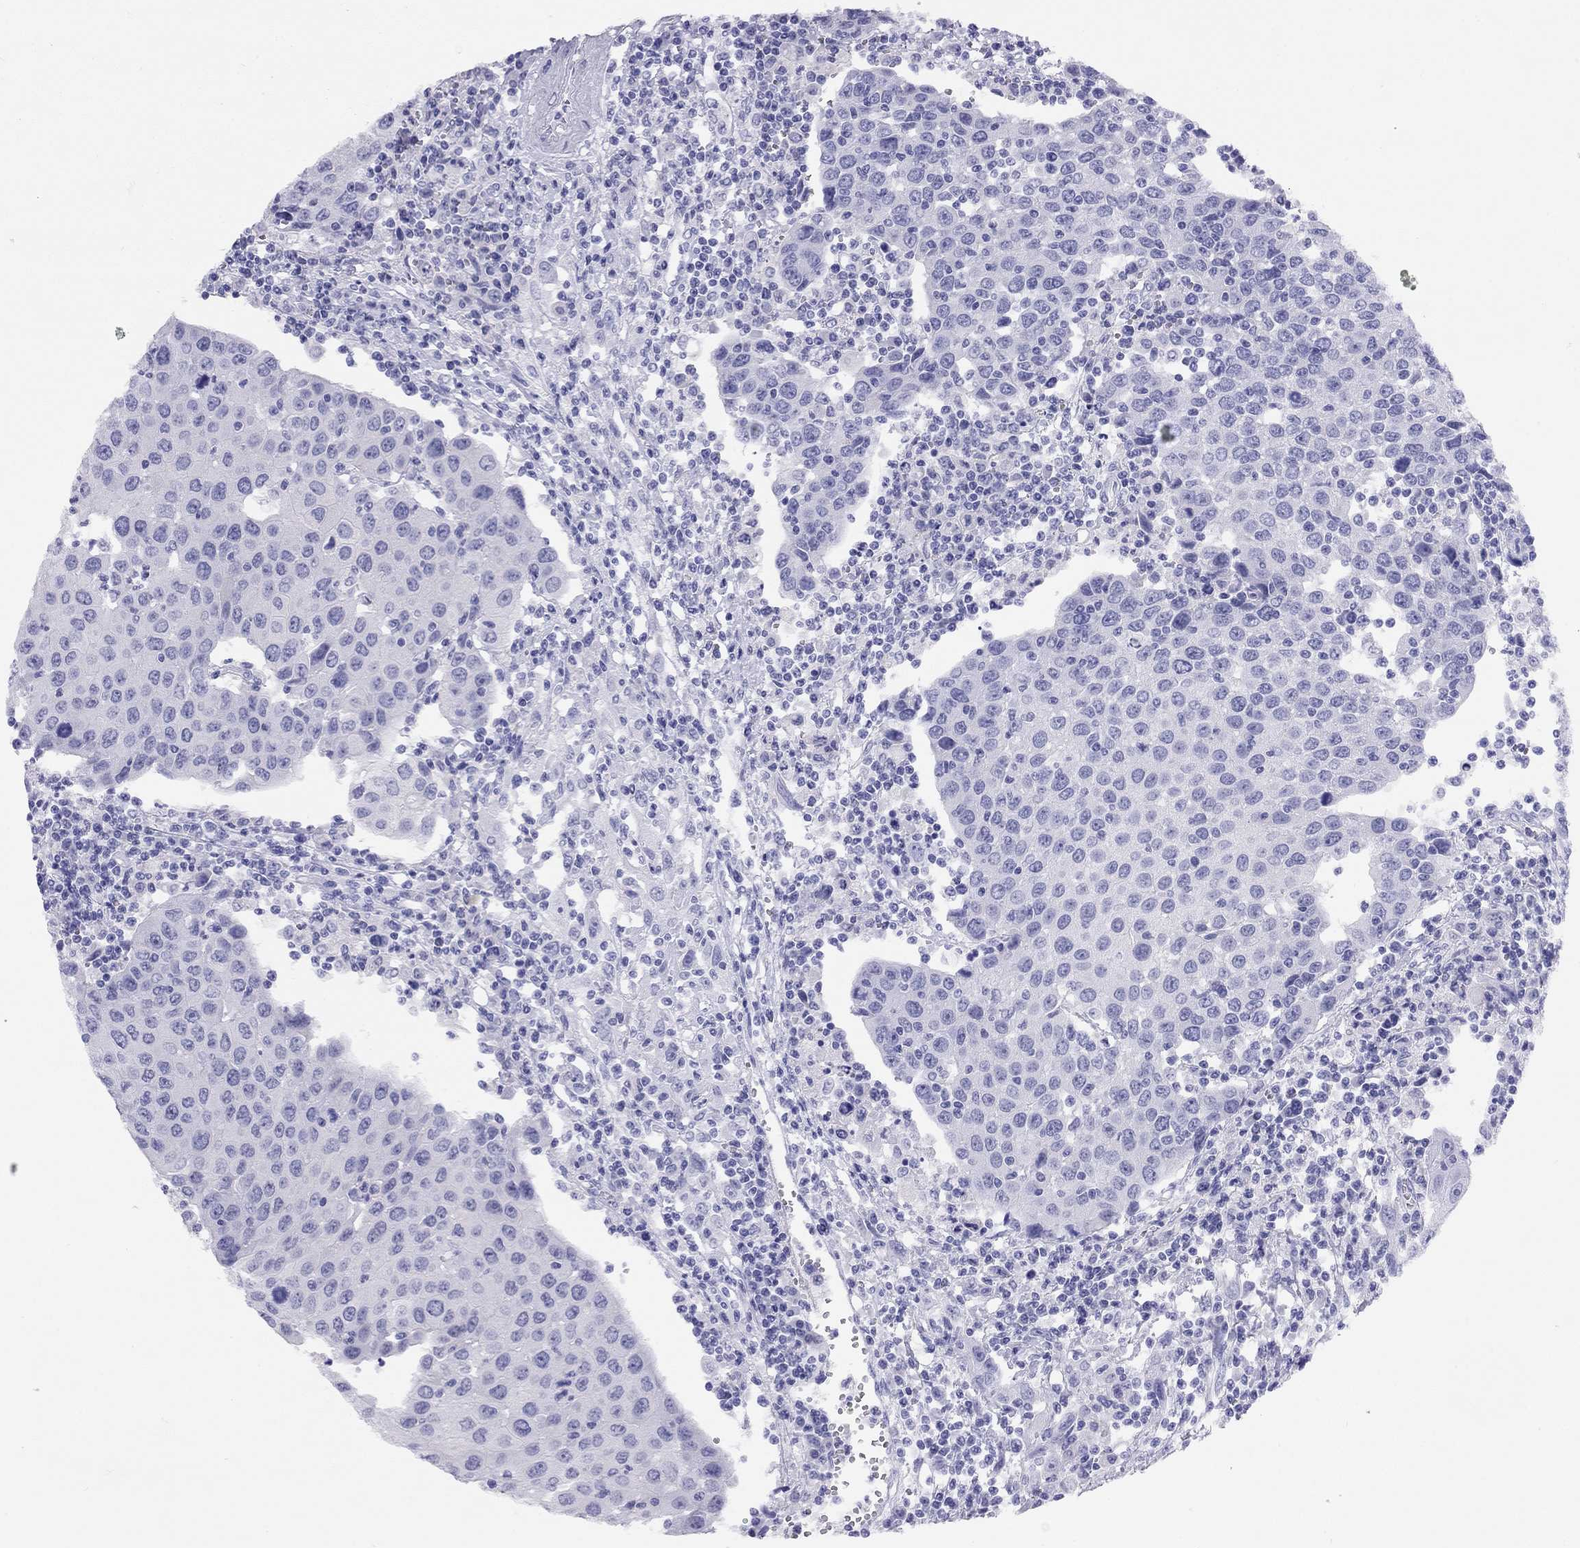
{"staining": {"intensity": "negative", "quantity": "none", "location": "none"}, "tissue": "urothelial cancer", "cell_type": "Tumor cells", "image_type": "cancer", "snomed": [{"axis": "morphology", "description": "Urothelial carcinoma, High grade"}, {"axis": "topography", "description": "Urinary bladder"}], "caption": "IHC micrograph of neoplastic tissue: high-grade urothelial carcinoma stained with DAB (3,3'-diaminobenzidine) shows no significant protein expression in tumor cells. Nuclei are stained in blue.", "gene": "LRIT2", "patient": {"sex": "female", "age": 85}}